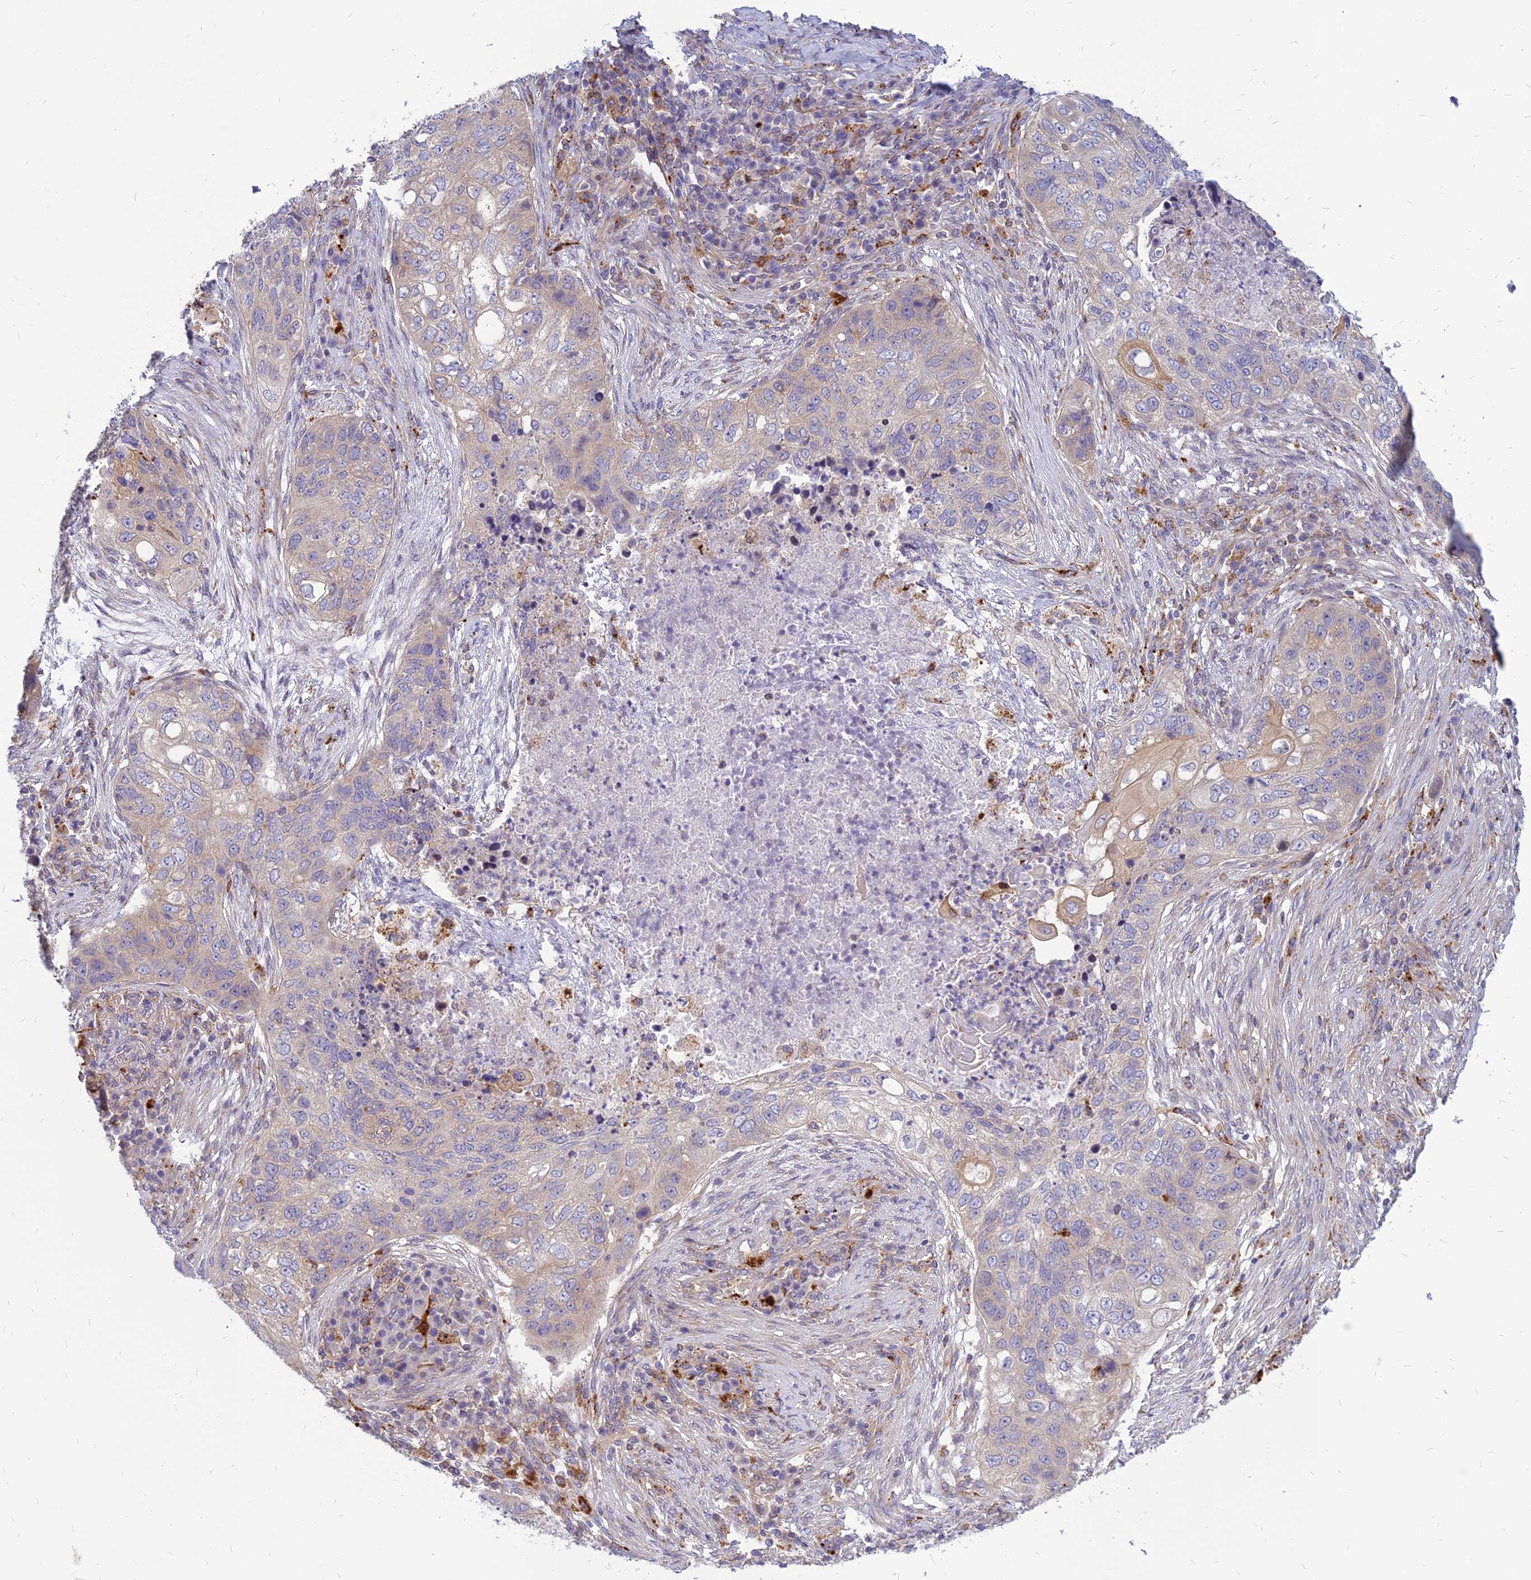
{"staining": {"intensity": "negative", "quantity": "none", "location": "none"}, "tissue": "lung cancer", "cell_type": "Tumor cells", "image_type": "cancer", "snomed": [{"axis": "morphology", "description": "Squamous cell carcinoma, NOS"}, {"axis": "topography", "description": "Lung"}], "caption": "This histopathology image is of lung cancer (squamous cell carcinoma) stained with IHC to label a protein in brown with the nuclei are counter-stained blue. There is no staining in tumor cells. The staining is performed using DAB brown chromogen with nuclei counter-stained in using hematoxylin.", "gene": "PHKA2", "patient": {"sex": "female", "age": 63}}